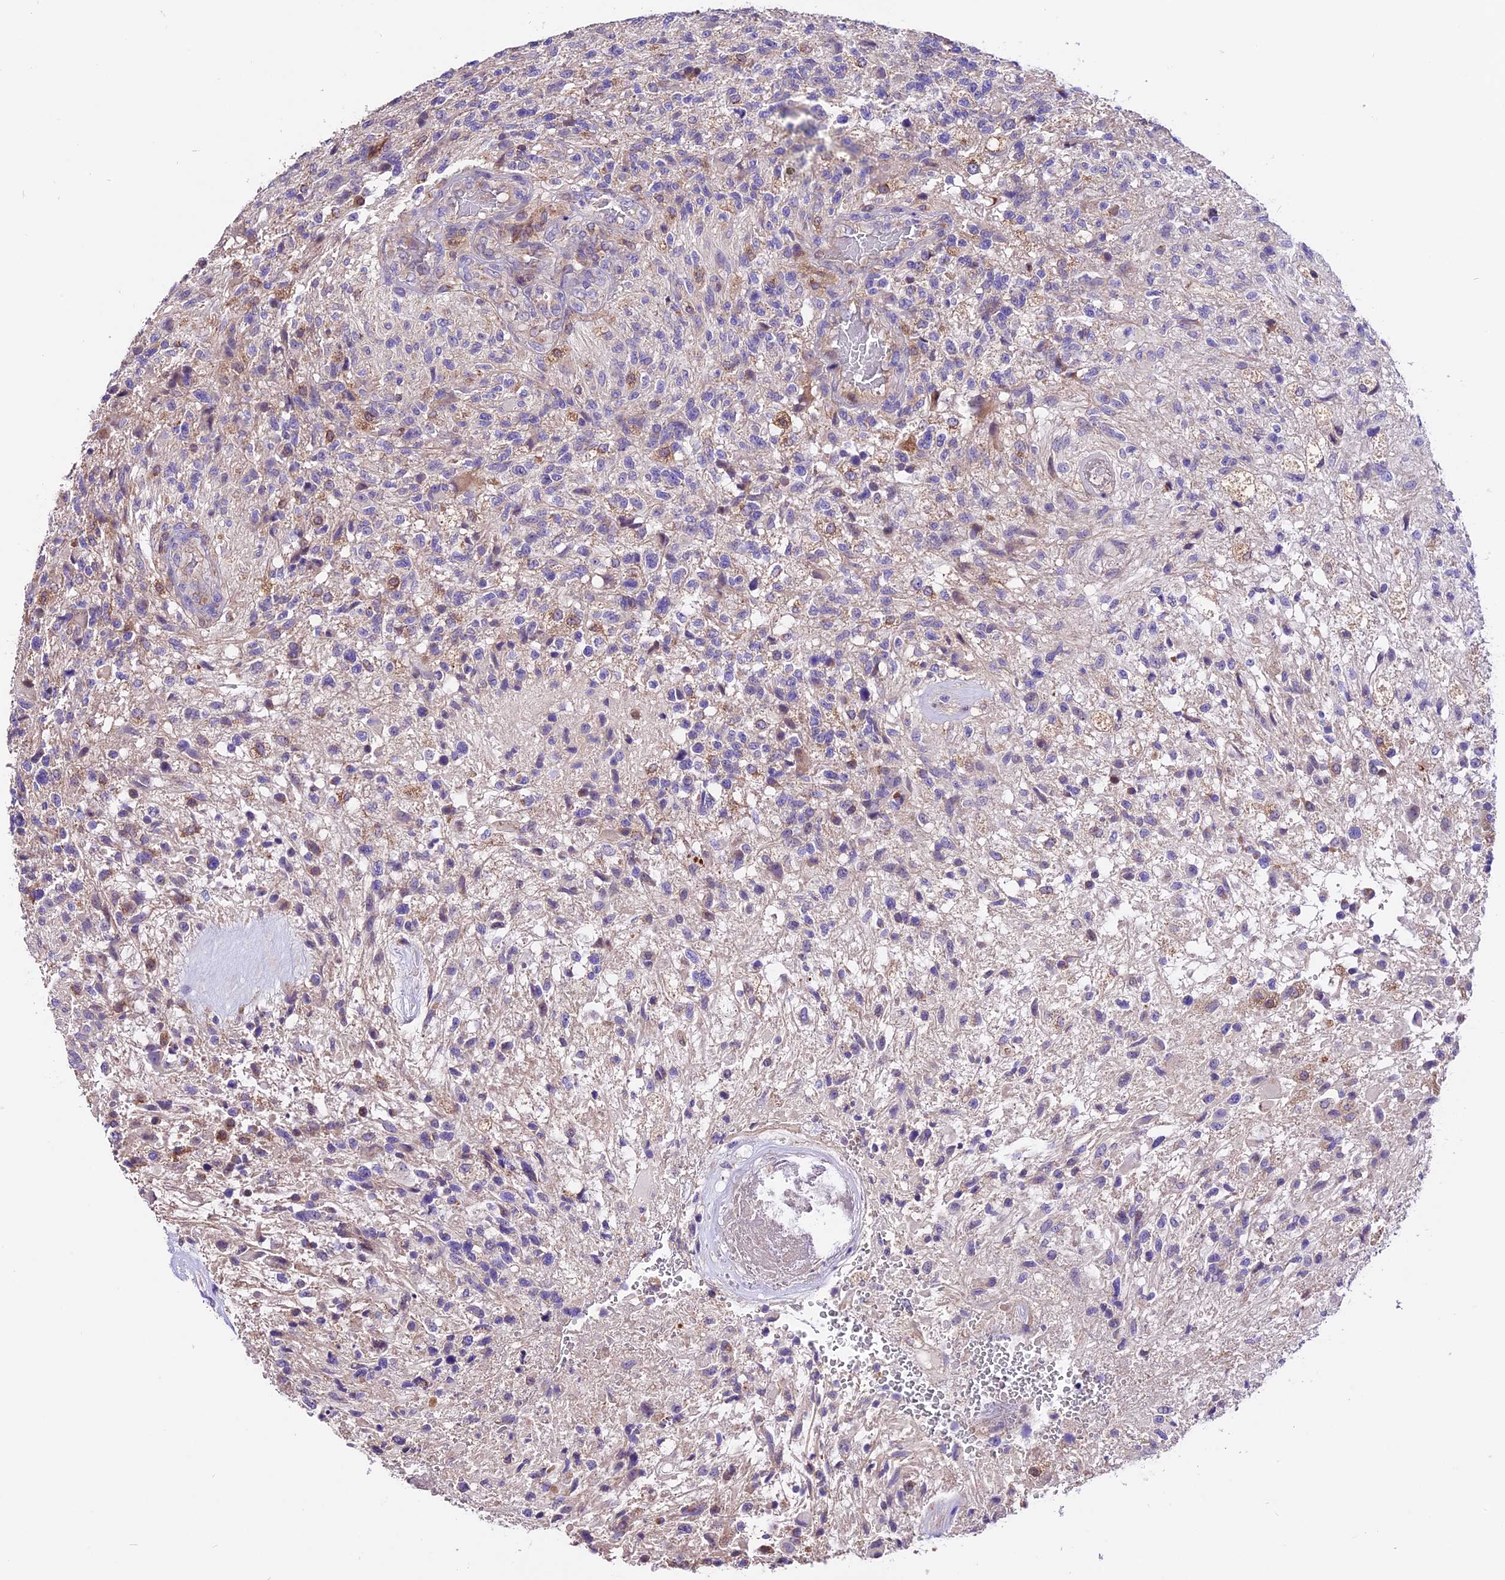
{"staining": {"intensity": "negative", "quantity": "none", "location": "none"}, "tissue": "glioma", "cell_type": "Tumor cells", "image_type": "cancer", "snomed": [{"axis": "morphology", "description": "Glioma, malignant, High grade"}, {"axis": "topography", "description": "Brain"}], "caption": "Tumor cells are negative for brown protein staining in high-grade glioma (malignant).", "gene": "DDX28", "patient": {"sex": "male", "age": 56}}